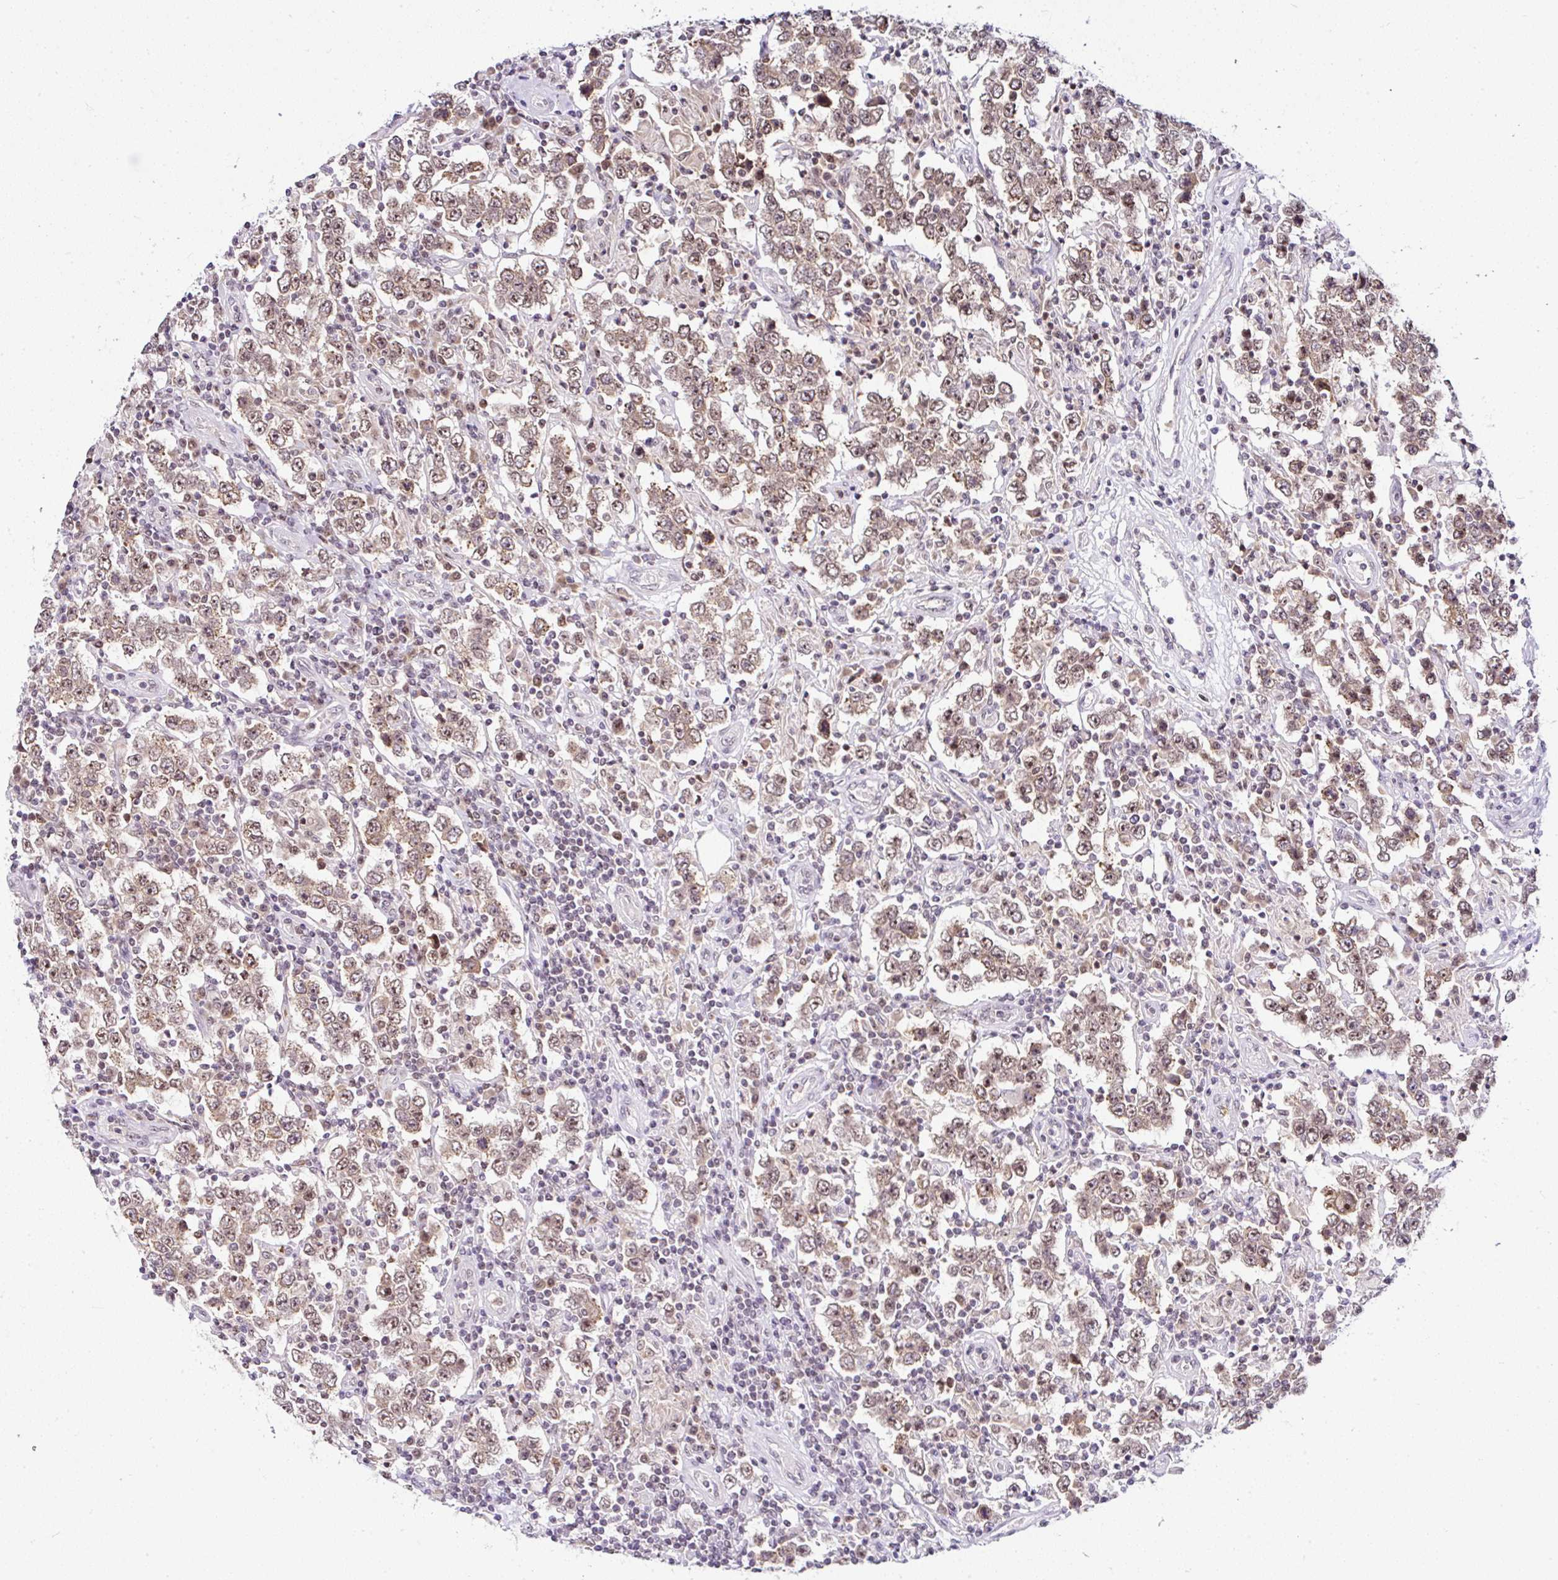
{"staining": {"intensity": "moderate", "quantity": ">75%", "location": "nuclear"}, "tissue": "testis cancer", "cell_type": "Tumor cells", "image_type": "cancer", "snomed": [{"axis": "morphology", "description": "Normal tissue, NOS"}, {"axis": "morphology", "description": "Urothelial carcinoma, High grade"}, {"axis": "morphology", "description": "Seminoma, NOS"}, {"axis": "morphology", "description": "Carcinoma, Embryonal, NOS"}, {"axis": "topography", "description": "Urinary bladder"}, {"axis": "topography", "description": "Testis"}], "caption": "Approximately >75% of tumor cells in urothelial carcinoma (high-grade) (testis) demonstrate moderate nuclear protein staining as visualized by brown immunohistochemical staining.", "gene": "PTPN2", "patient": {"sex": "male", "age": 41}}